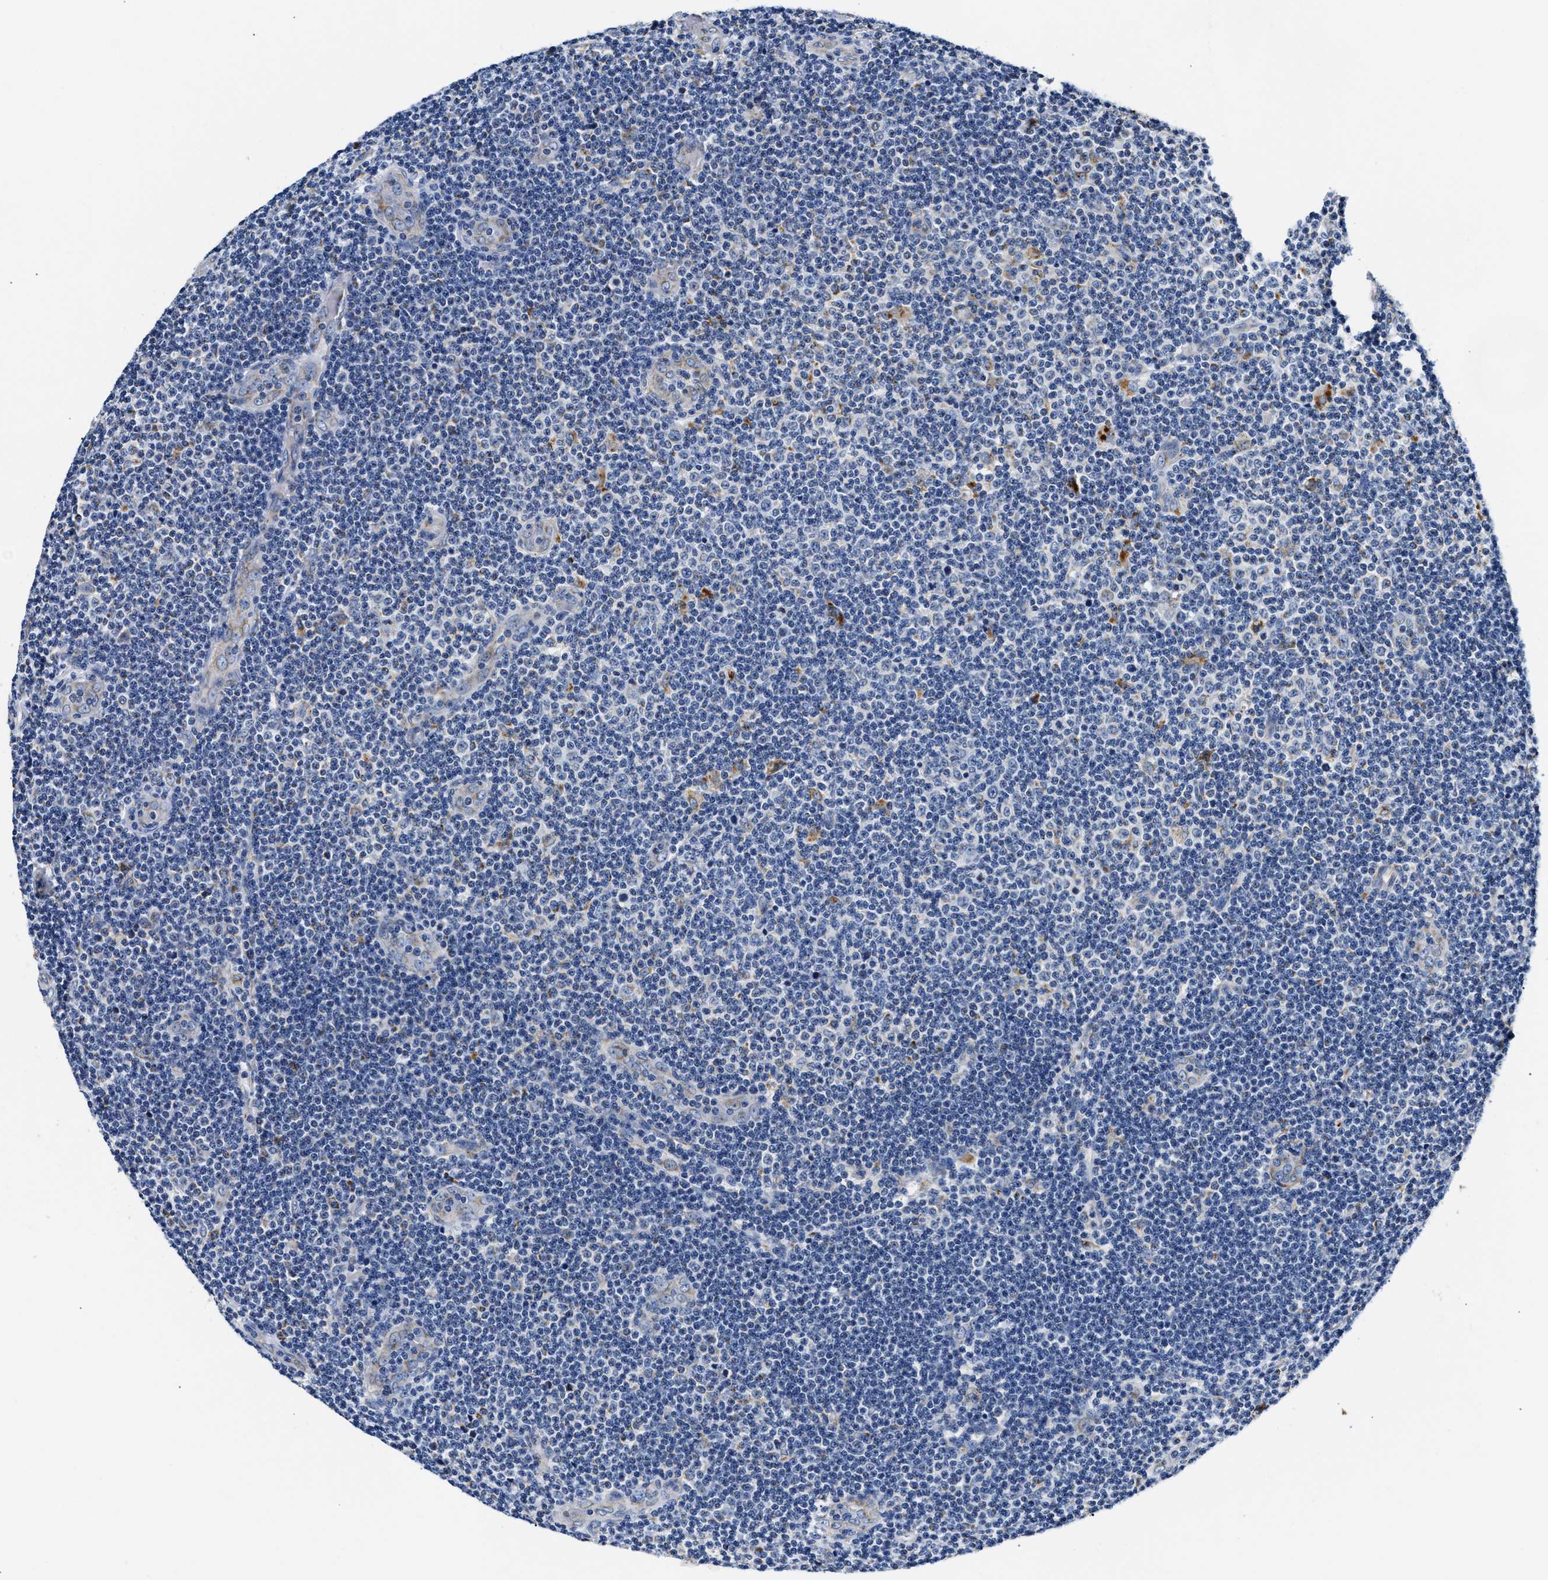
{"staining": {"intensity": "negative", "quantity": "none", "location": "none"}, "tissue": "lymphoma", "cell_type": "Tumor cells", "image_type": "cancer", "snomed": [{"axis": "morphology", "description": "Malignant lymphoma, non-Hodgkin's type, Low grade"}, {"axis": "topography", "description": "Lymph node"}], "caption": "Tumor cells are negative for protein expression in human lymphoma.", "gene": "ACADVL", "patient": {"sex": "male", "age": 83}}